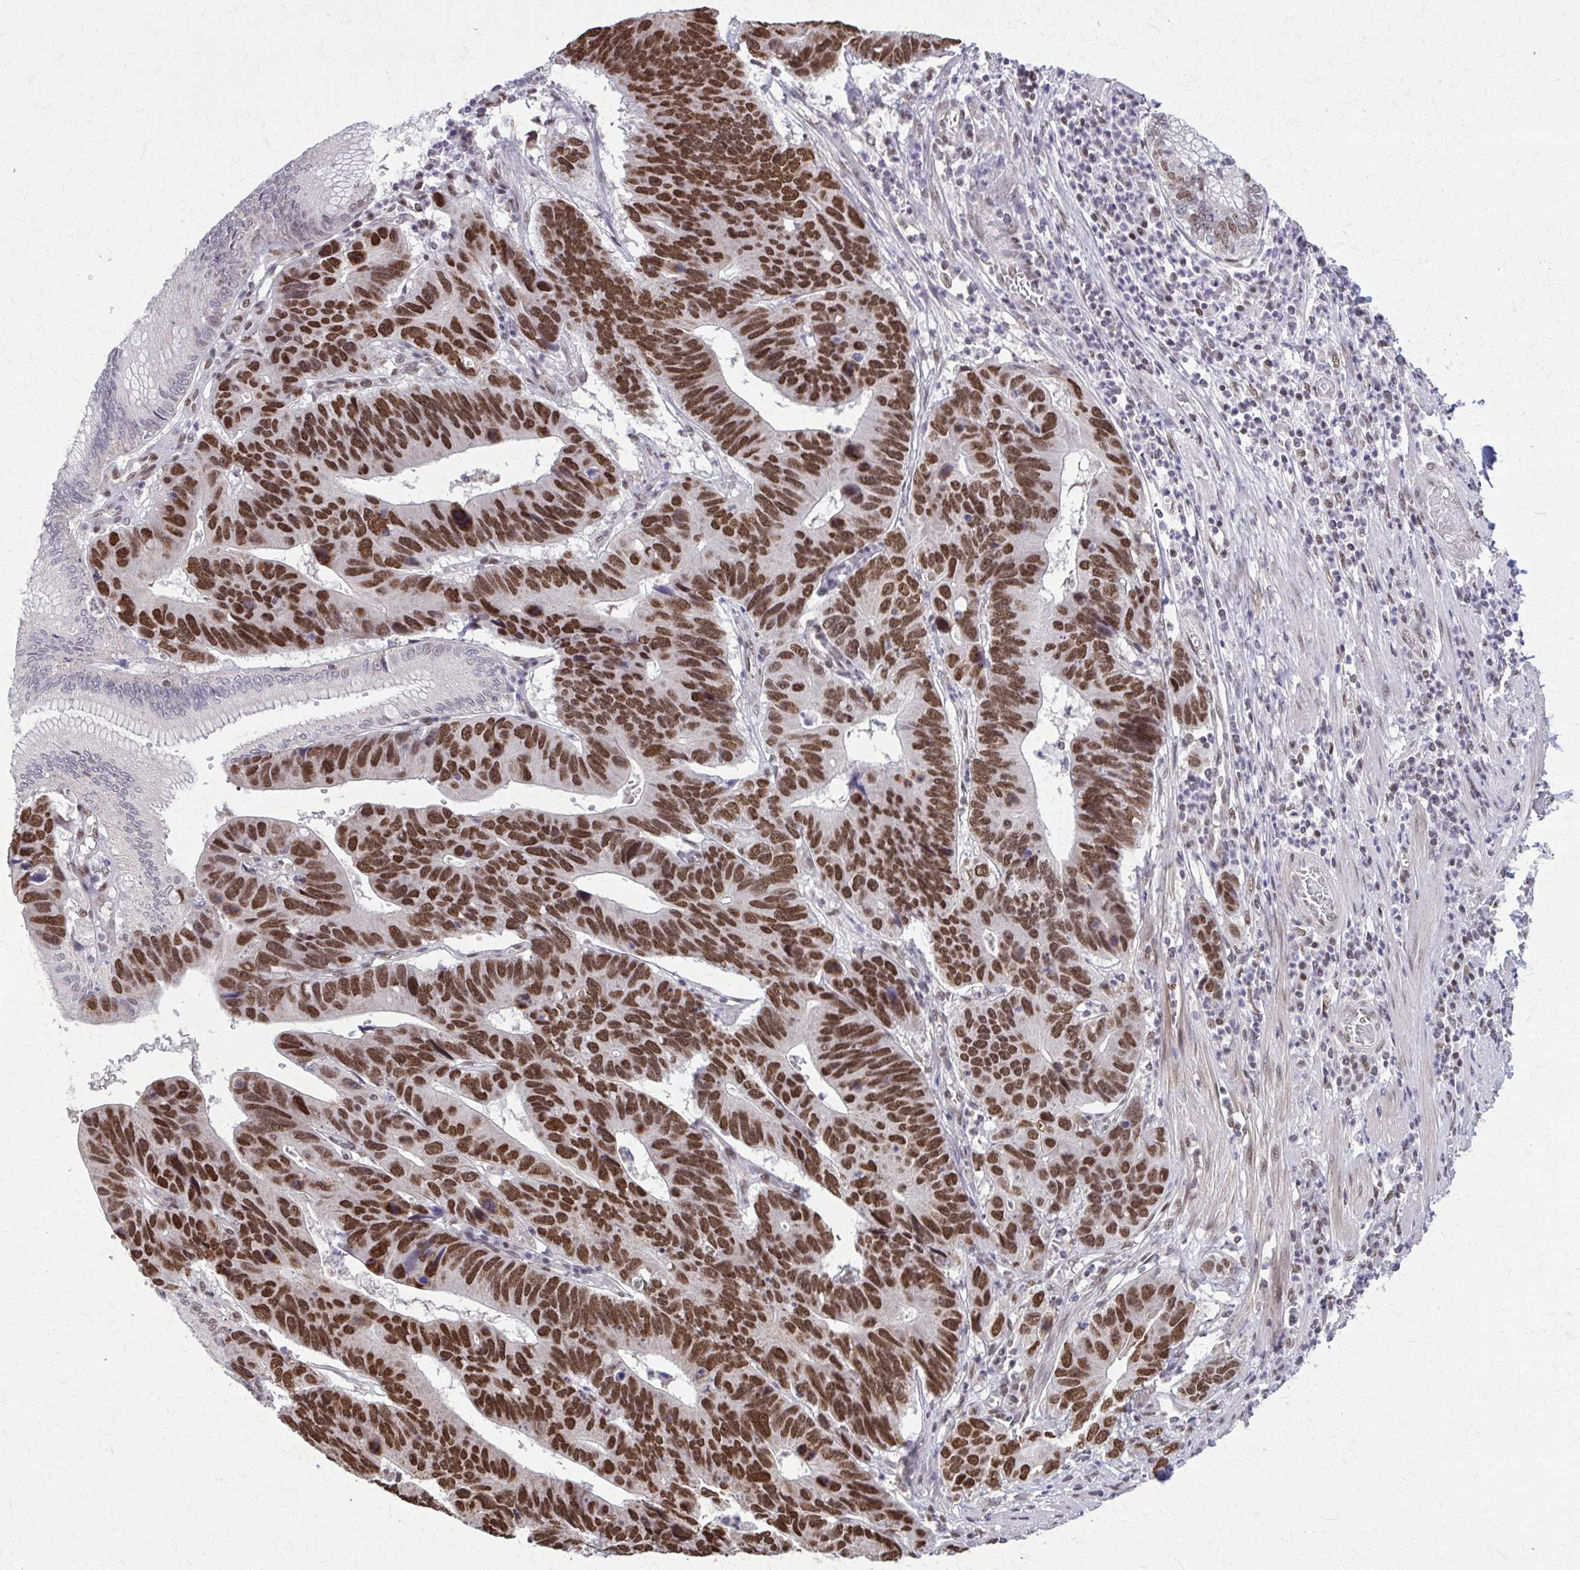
{"staining": {"intensity": "strong", "quantity": ">75%", "location": "nuclear"}, "tissue": "stomach cancer", "cell_type": "Tumor cells", "image_type": "cancer", "snomed": [{"axis": "morphology", "description": "Adenocarcinoma, NOS"}, {"axis": "topography", "description": "Stomach"}], "caption": "IHC image of human stomach adenocarcinoma stained for a protein (brown), which shows high levels of strong nuclear positivity in about >75% of tumor cells.", "gene": "TTF1", "patient": {"sex": "male", "age": 59}}